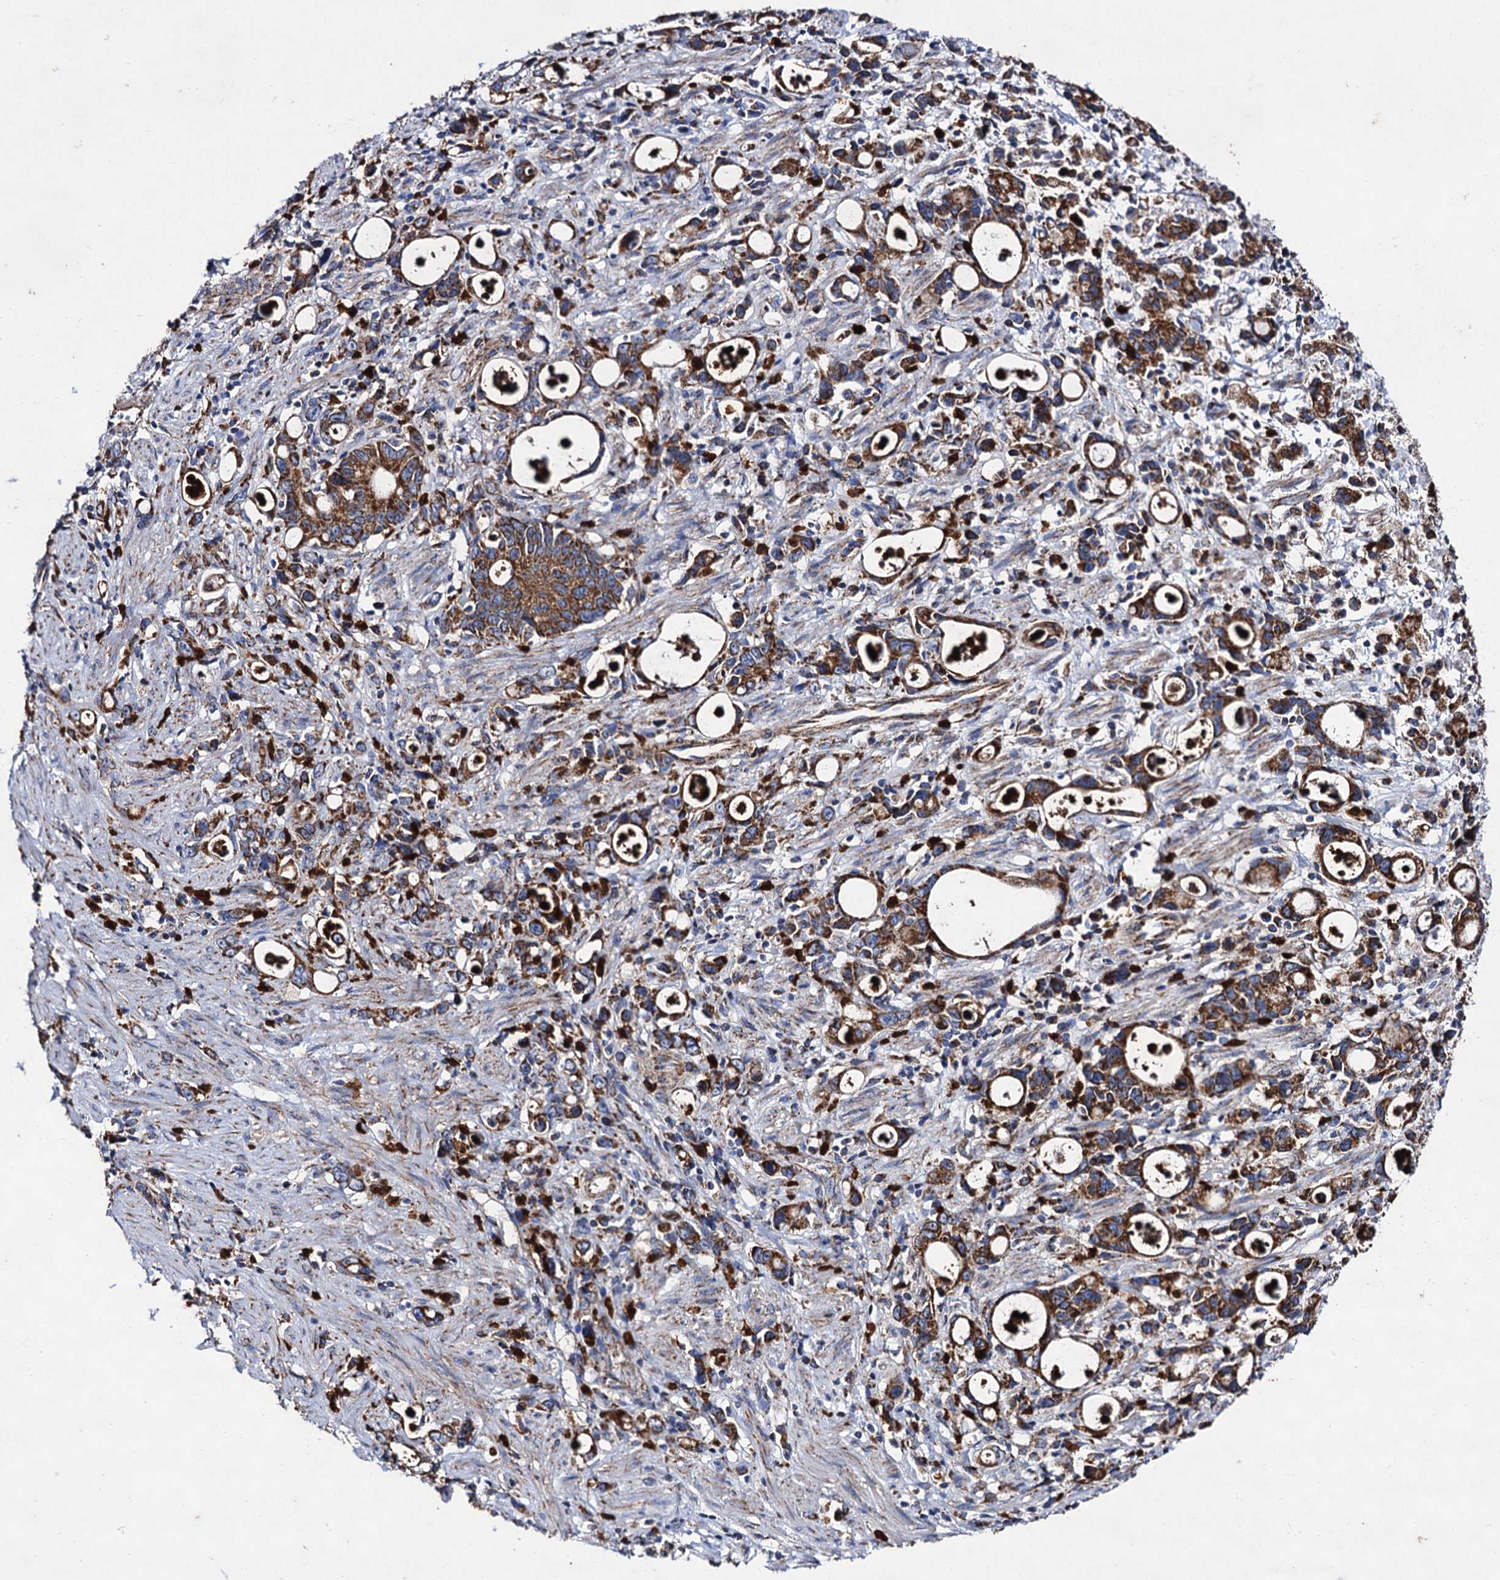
{"staining": {"intensity": "strong", "quantity": ">75%", "location": "cytoplasmic/membranous"}, "tissue": "stomach cancer", "cell_type": "Tumor cells", "image_type": "cancer", "snomed": [{"axis": "morphology", "description": "Adenocarcinoma, NOS"}, {"axis": "topography", "description": "Stomach, lower"}], "caption": "Immunohistochemical staining of human stomach cancer demonstrates strong cytoplasmic/membranous protein positivity in about >75% of tumor cells. The protein of interest is shown in brown color, while the nuclei are stained blue.", "gene": "ACAD9", "patient": {"sex": "female", "age": 43}}